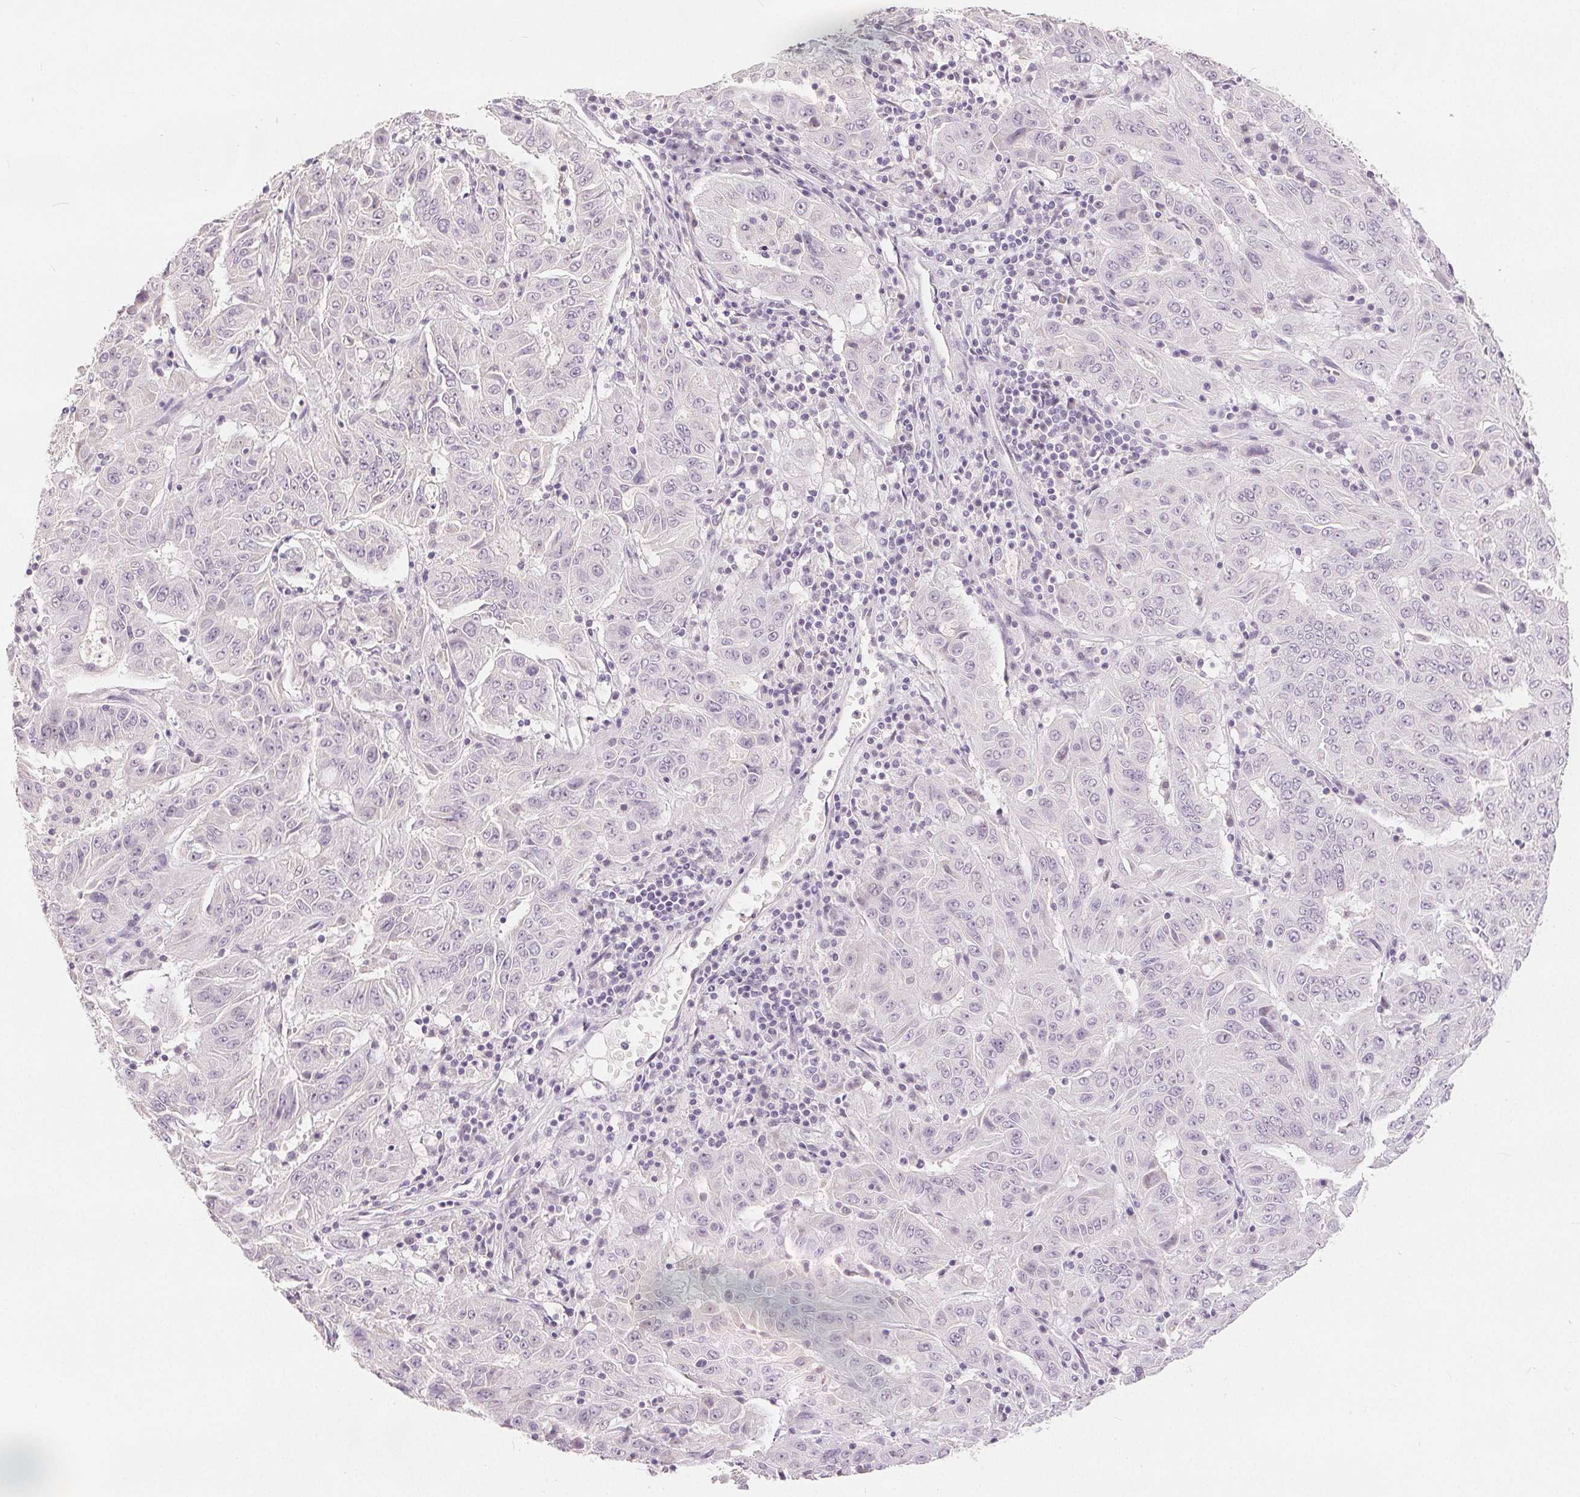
{"staining": {"intensity": "negative", "quantity": "none", "location": "none"}, "tissue": "pancreatic cancer", "cell_type": "Tumor cells", "image_type": "cancer", "snomed": [{"axis": "morphology", "description": "Adenocarcinoma, NOS"}, {"axis": "topography", "description": "Pancreas"}], "caption": "The micrograph reveals no significant positivity in tumor cells of pancreatic cancer. The staining was performed using DAB to visualize the protein expression in brown, while the nuclei were stained in blue with hematoxylin (Magnification: 20x).", "gene": "SLC27A5", "patient": {"sex": "male", "age": 63}}